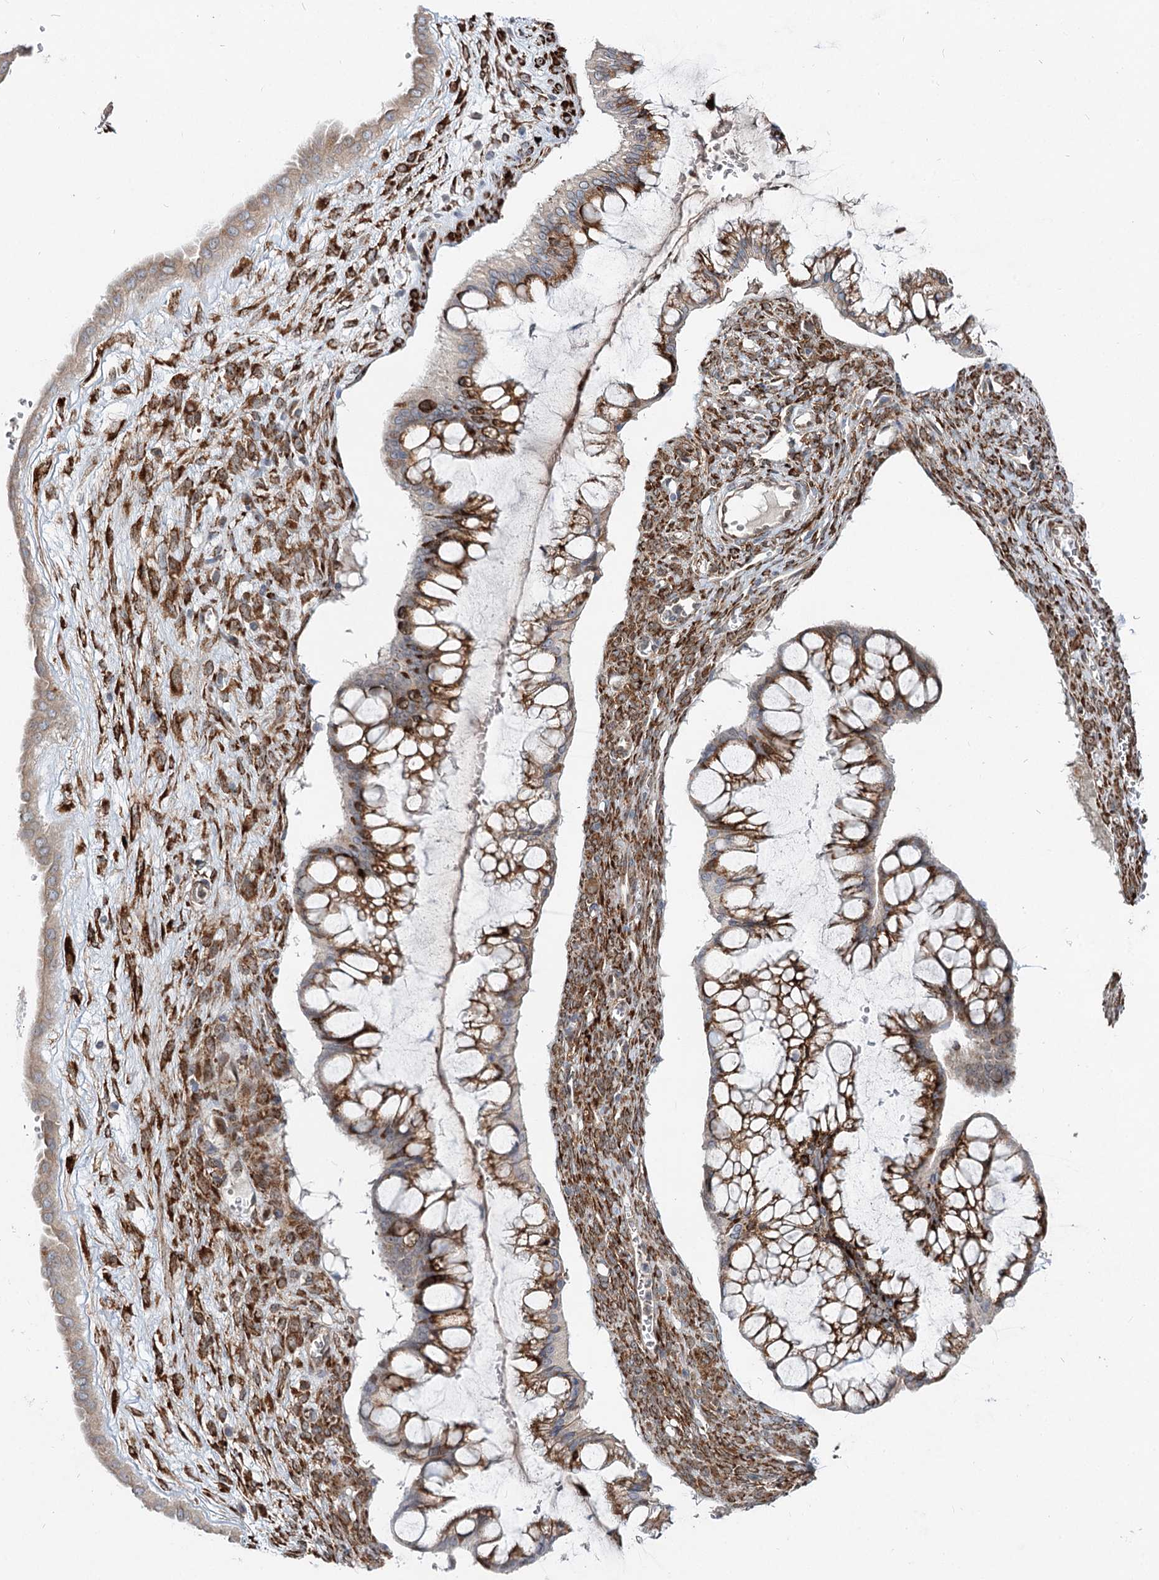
{"staining": {"intensity": "moderate", "quantity": ">75%", "location": "cytoplasmic/membranous"}, "tissue": "ovarian cancer", "cell_type": "Tumor cells", "image_type": "cancer", "snomed": [{"axis": "morphology", "description": "Cystadenocarcinoma, mucinous, NOS"}, {"axis": "topography", "description": "Ovary"}], "caption": "Ovarian cancer (mucinous cystadenocarcinoma) was stained to show a protein in brown. There is medium levels of moderate cytoplasmic/membranous staining in about >75% of tumor cells. The staining was performed using DAB to visualize the protein expression in brown, while the nuclei were stained in blue with hematoxylin (Magnification: 20x).", "gene": "SPART", "patient": {"sex": "female", "age": 73}}